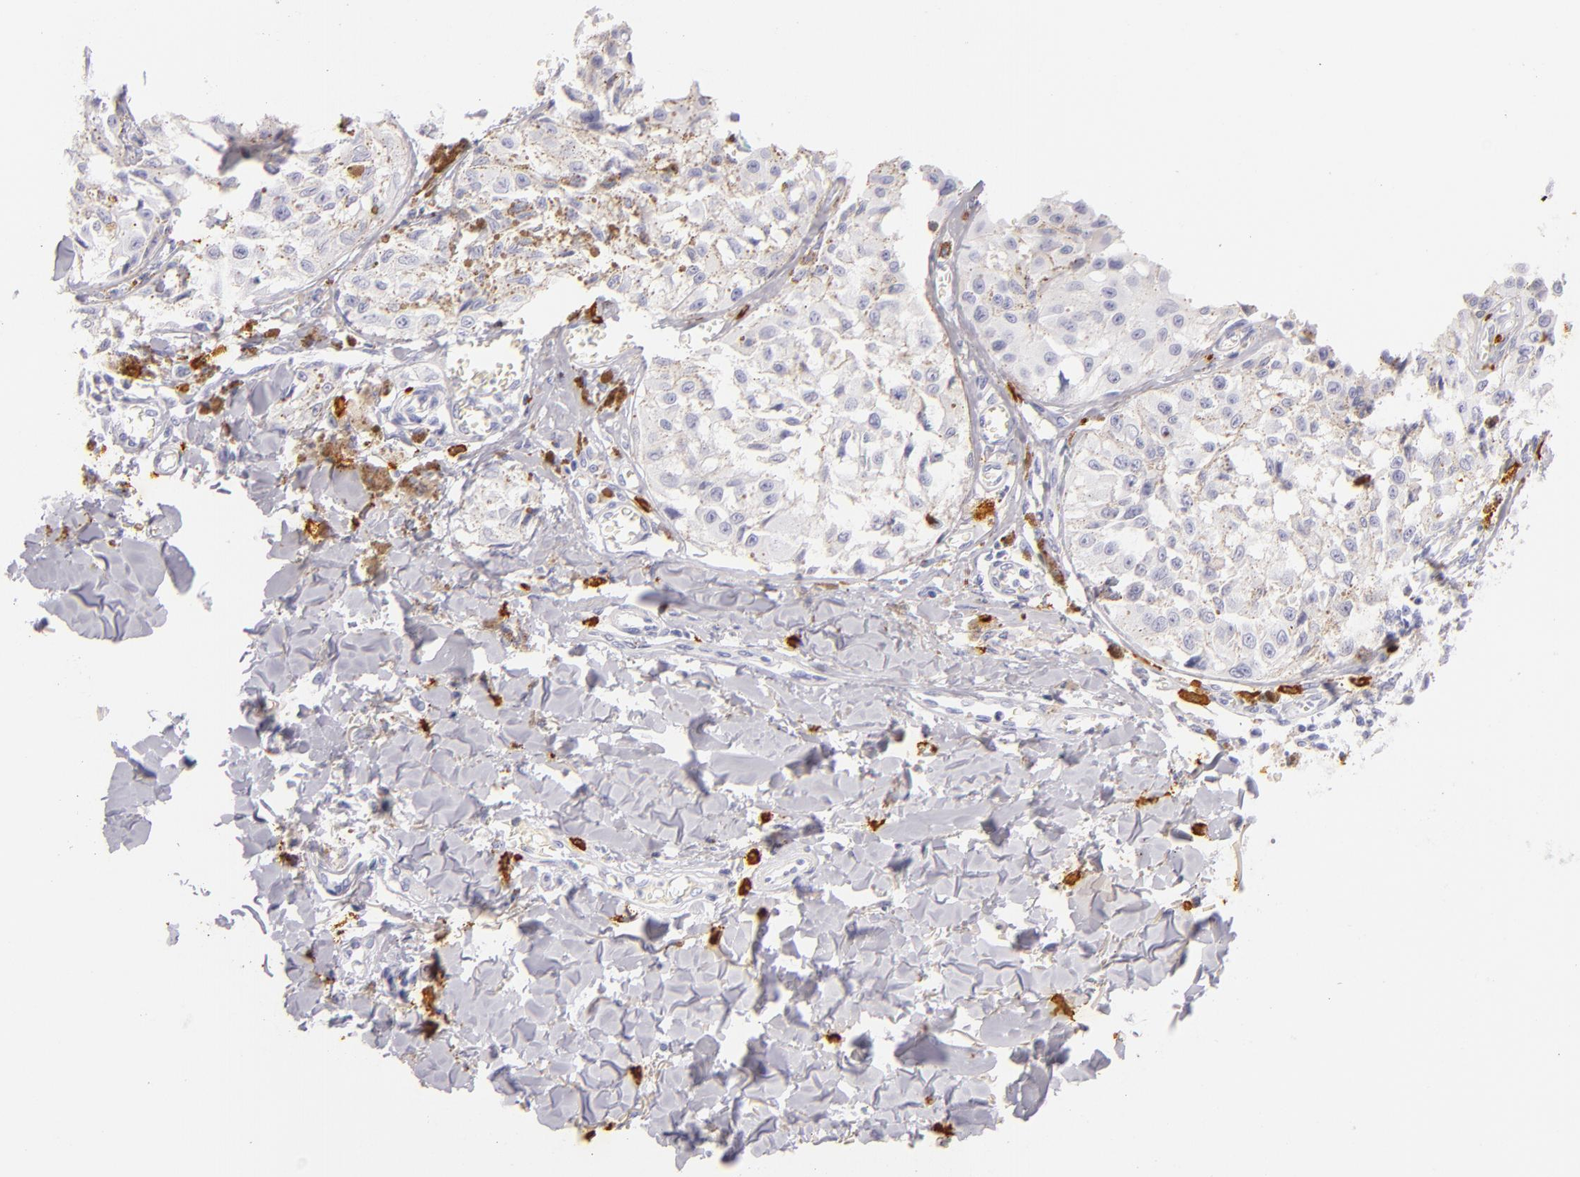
{"staining": {"intensity": "negative", "quantity": "none", "location": "none"}, "tissue": "melanoma", "cell_type": "Tumor cells", "image_type": "cancer", "snomed": [{"axis": "morphology", "description": "Malignant melanoma, NOS"}, {"axis": "topography", "description": "Skin"}], "caption": "The IHC photomicrograph has no significant expression in tumor cells of malignant melanoma tissue.", "gene": "TPSD1", "patient": {"sex": "female", "age": 82}}